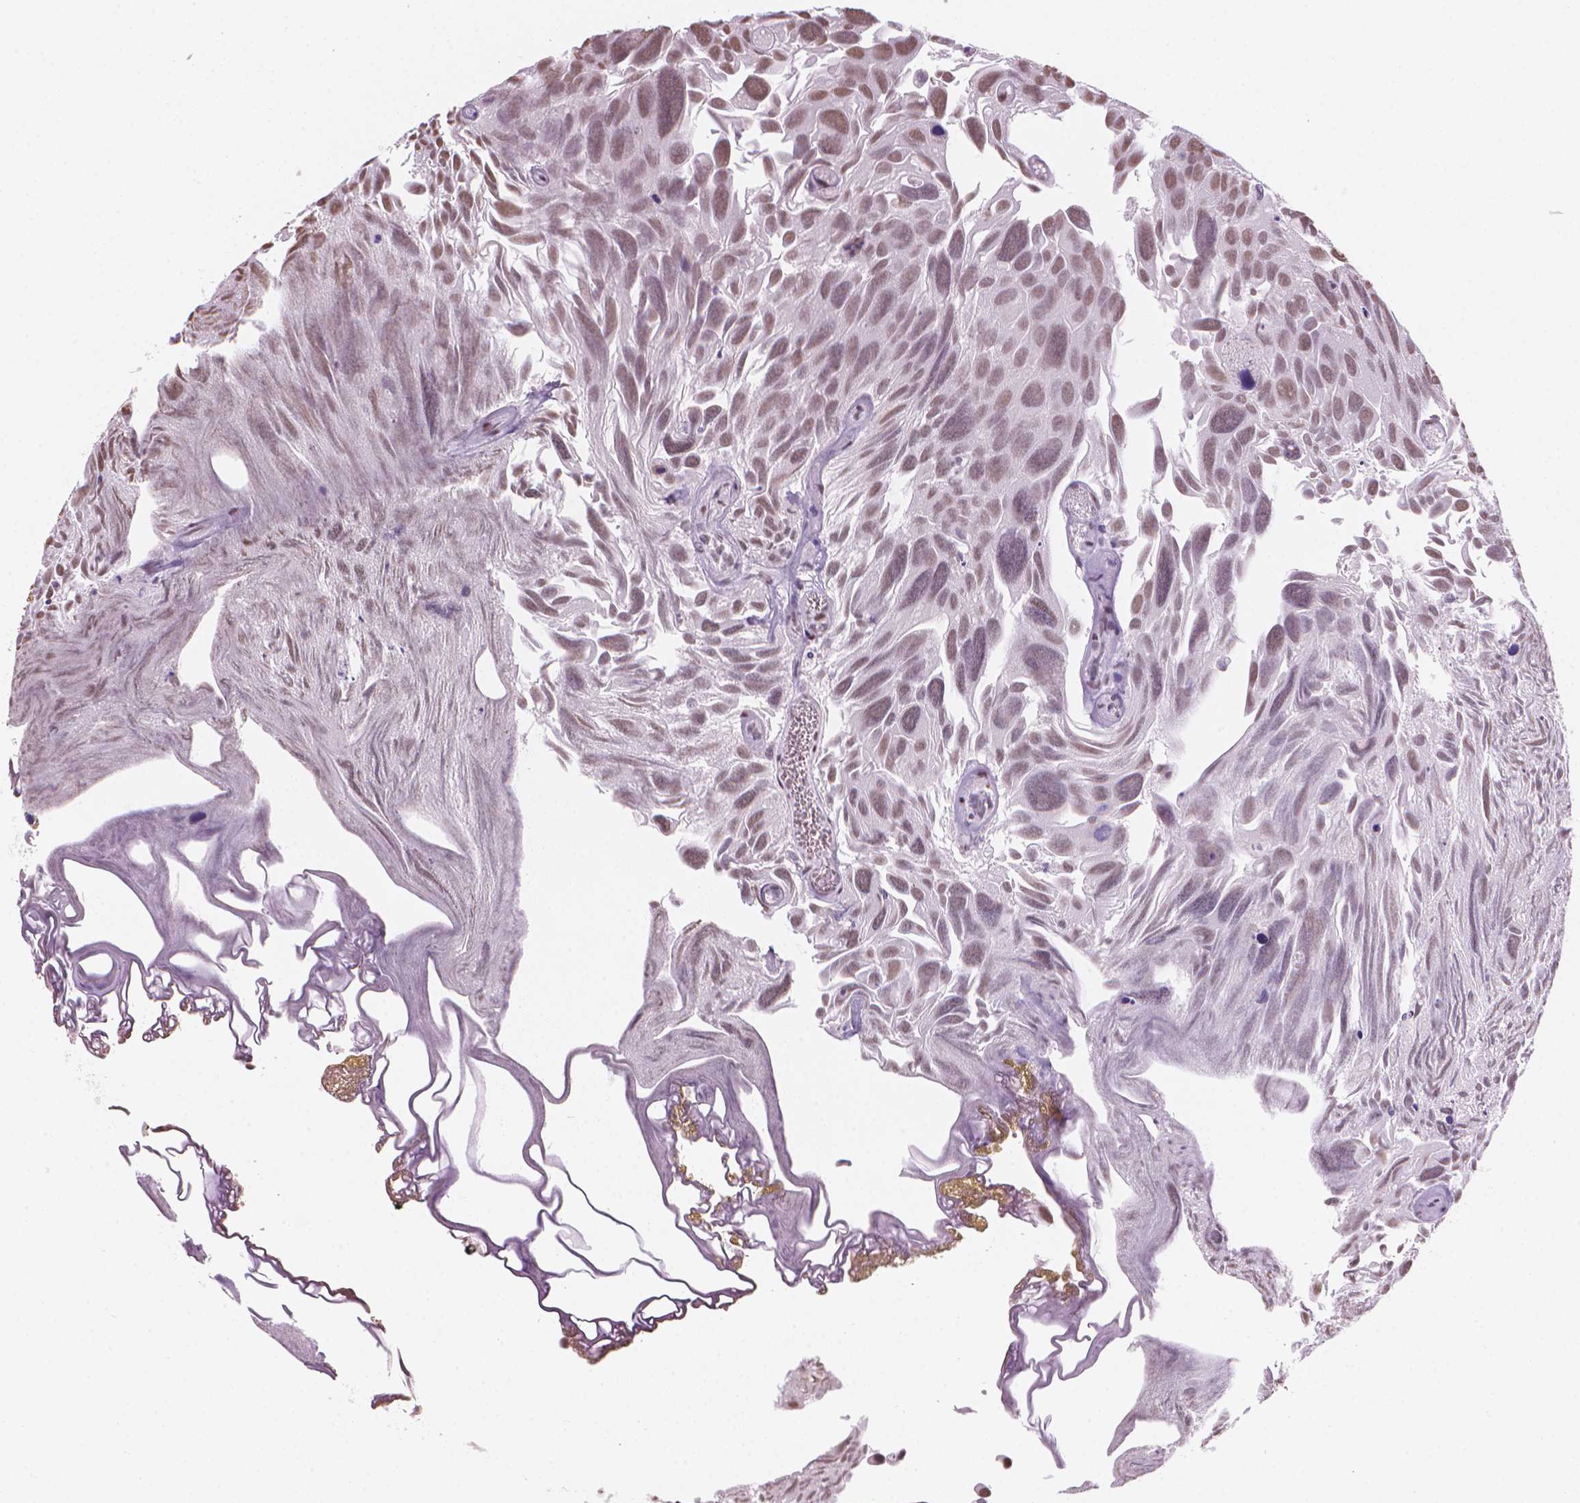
{"staining": {"intensity": "weak", "quantity": "25%-75%", "location": "nuclear"}, "tissue": "urothelial cancer", "cell_type": "Tumor cells", "image_type": "cancer", "snomed": [{"axis": "morphology", "description": "Urothelial carcinoma, Low grade"}, {"axis": "topography", "description": "Urinary bladder"}], "caption": "Immunohistochemistry (DAB (3,3'-diaminobenzidine)) staining of low-grade urothelial carcinoma reveals weak nuclear protein positivity in approximately 25%-75% of tumor cells.", "gene": "PIAS2", "patient": {"sex": "female", "age": 69}}